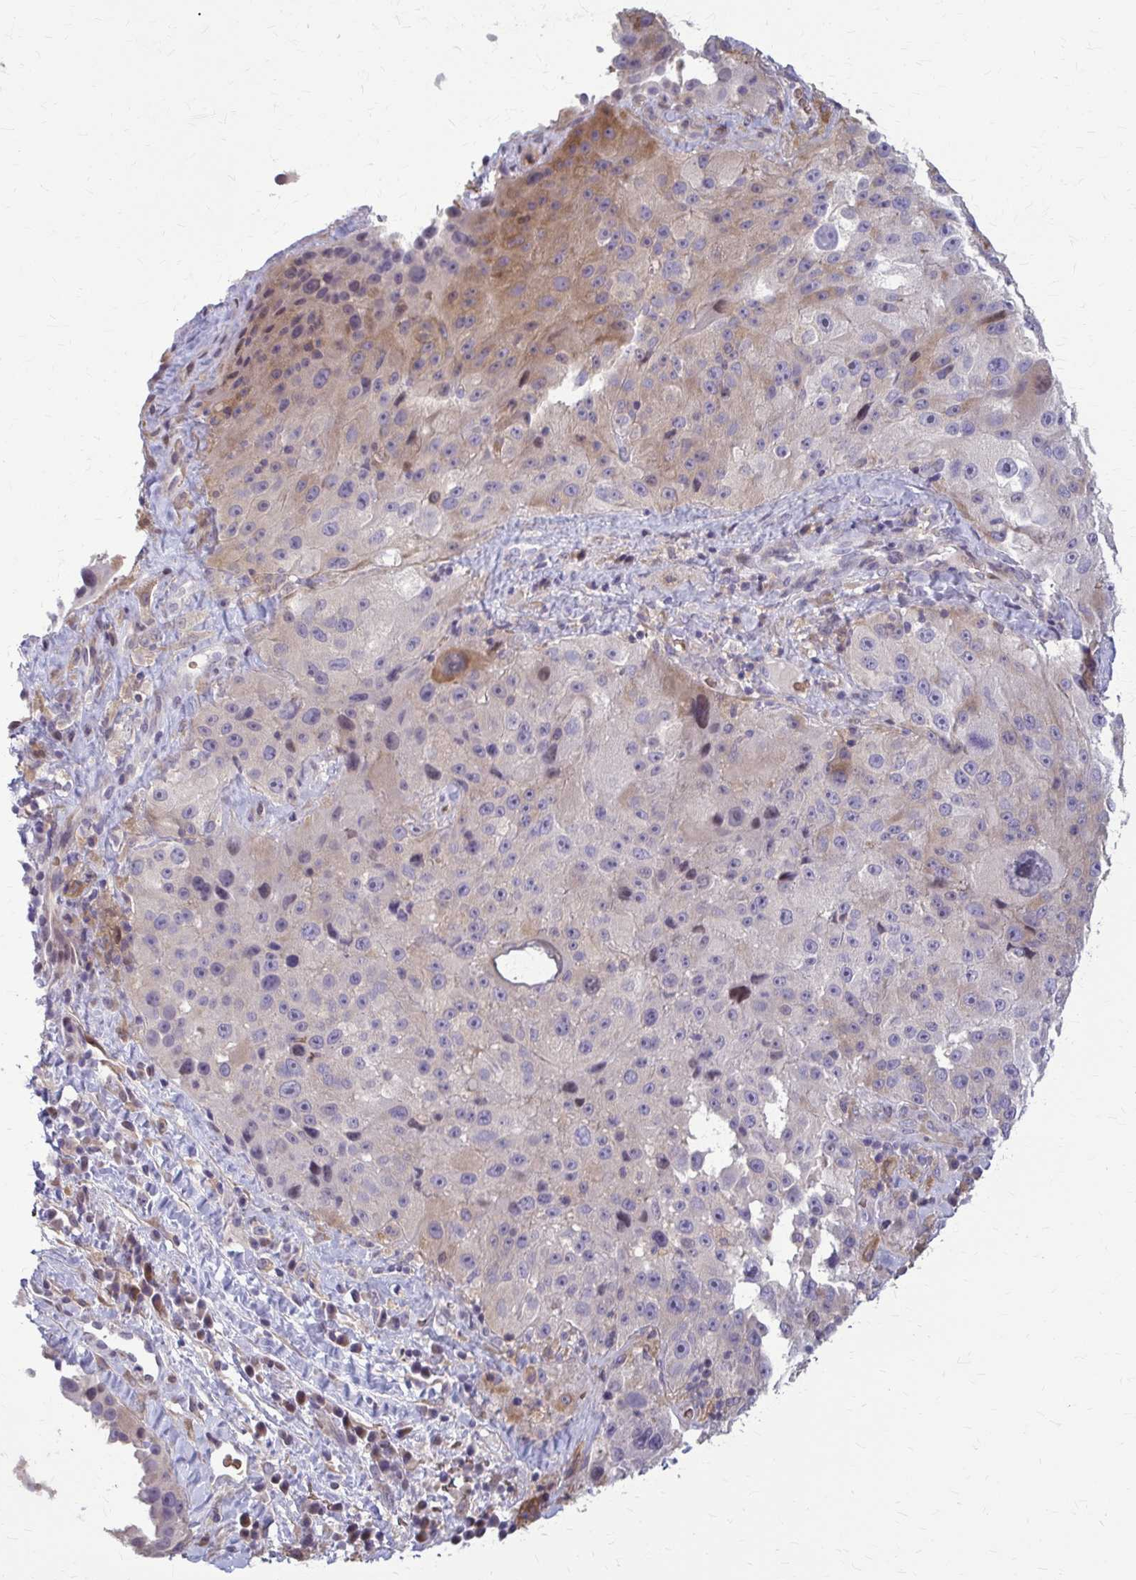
{"staining": {"intensity": "weak", "quantity": "<25%", "location": "cytoplasmic/membranous"}, "tissue": "melanoma", "cell_type": "Tumor cells", "image_type": "cancer", "snomed": [{"axis": "morphology", "description": "Malignant melanoma, Metastatic site"}, {"axis": "topography", "description": "Lymph node"}], "caption": "Image shows no significant protein staining in tumor cells of malignant melanoma (metastatic site).", "gene": "ZNF34", "patient": {"sex": "male", "age": 62}}